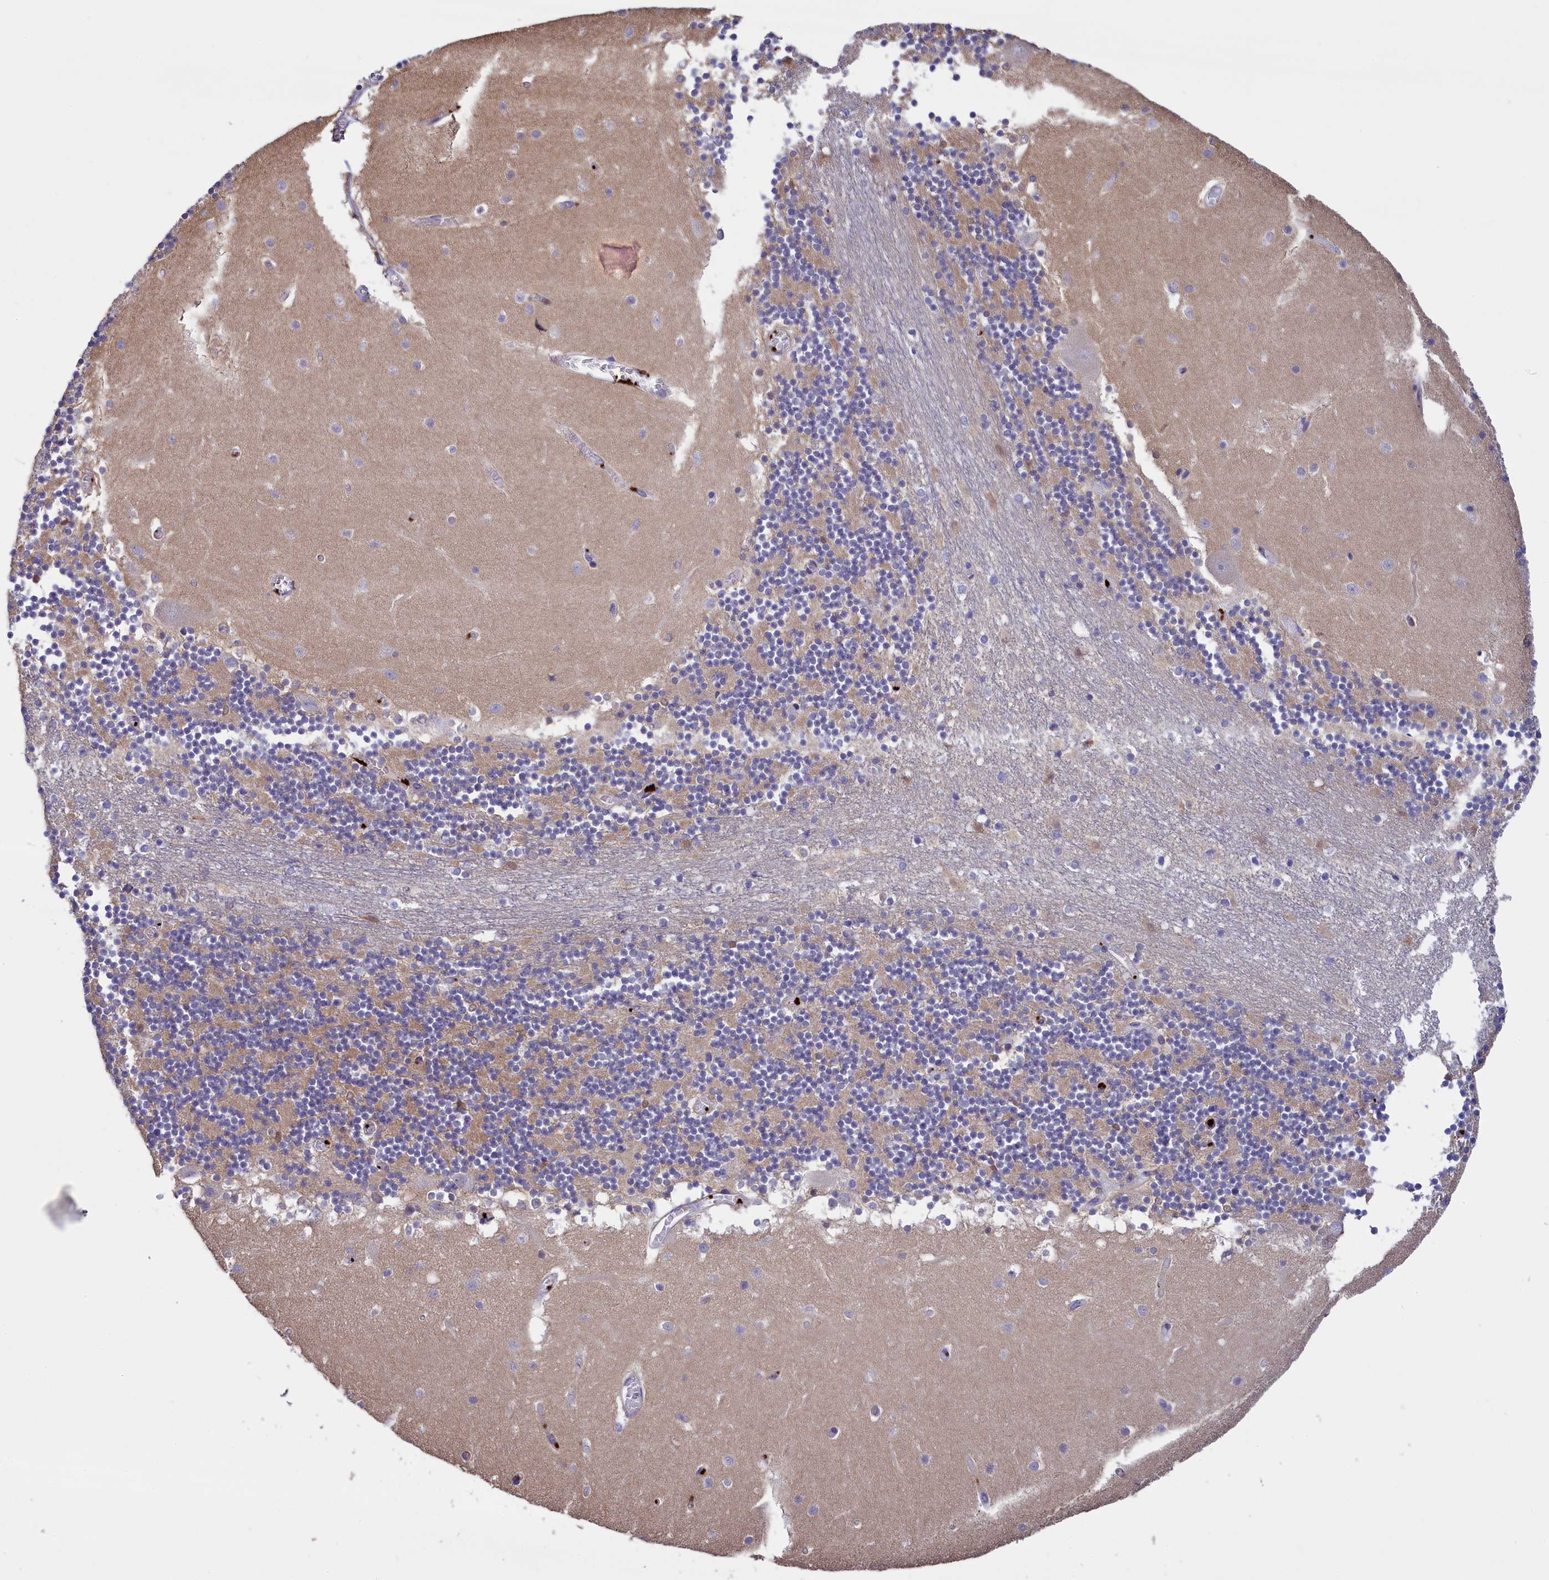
{"staining": {"intensity": "negative", "quantity": "none", "location": "none"}, "tissue": "cerebellum", "cell_type": "Cells in granular layer", "image_type": "normal", "snomed": [{"axis": "morphology", "description": "Normal tissue, NOS"}, {"axis": "topography", "description": "Cerebellum"}], "caption": "The histopathology image reveals no significant positivity in cells in granular layer of cerebellum. (DAB (3,3'-diaminobenzidine) immunohistochemistry (IHC), high magnification).", "gene": "HEATR3", "patient": {"sex": "female", "age": 28}}